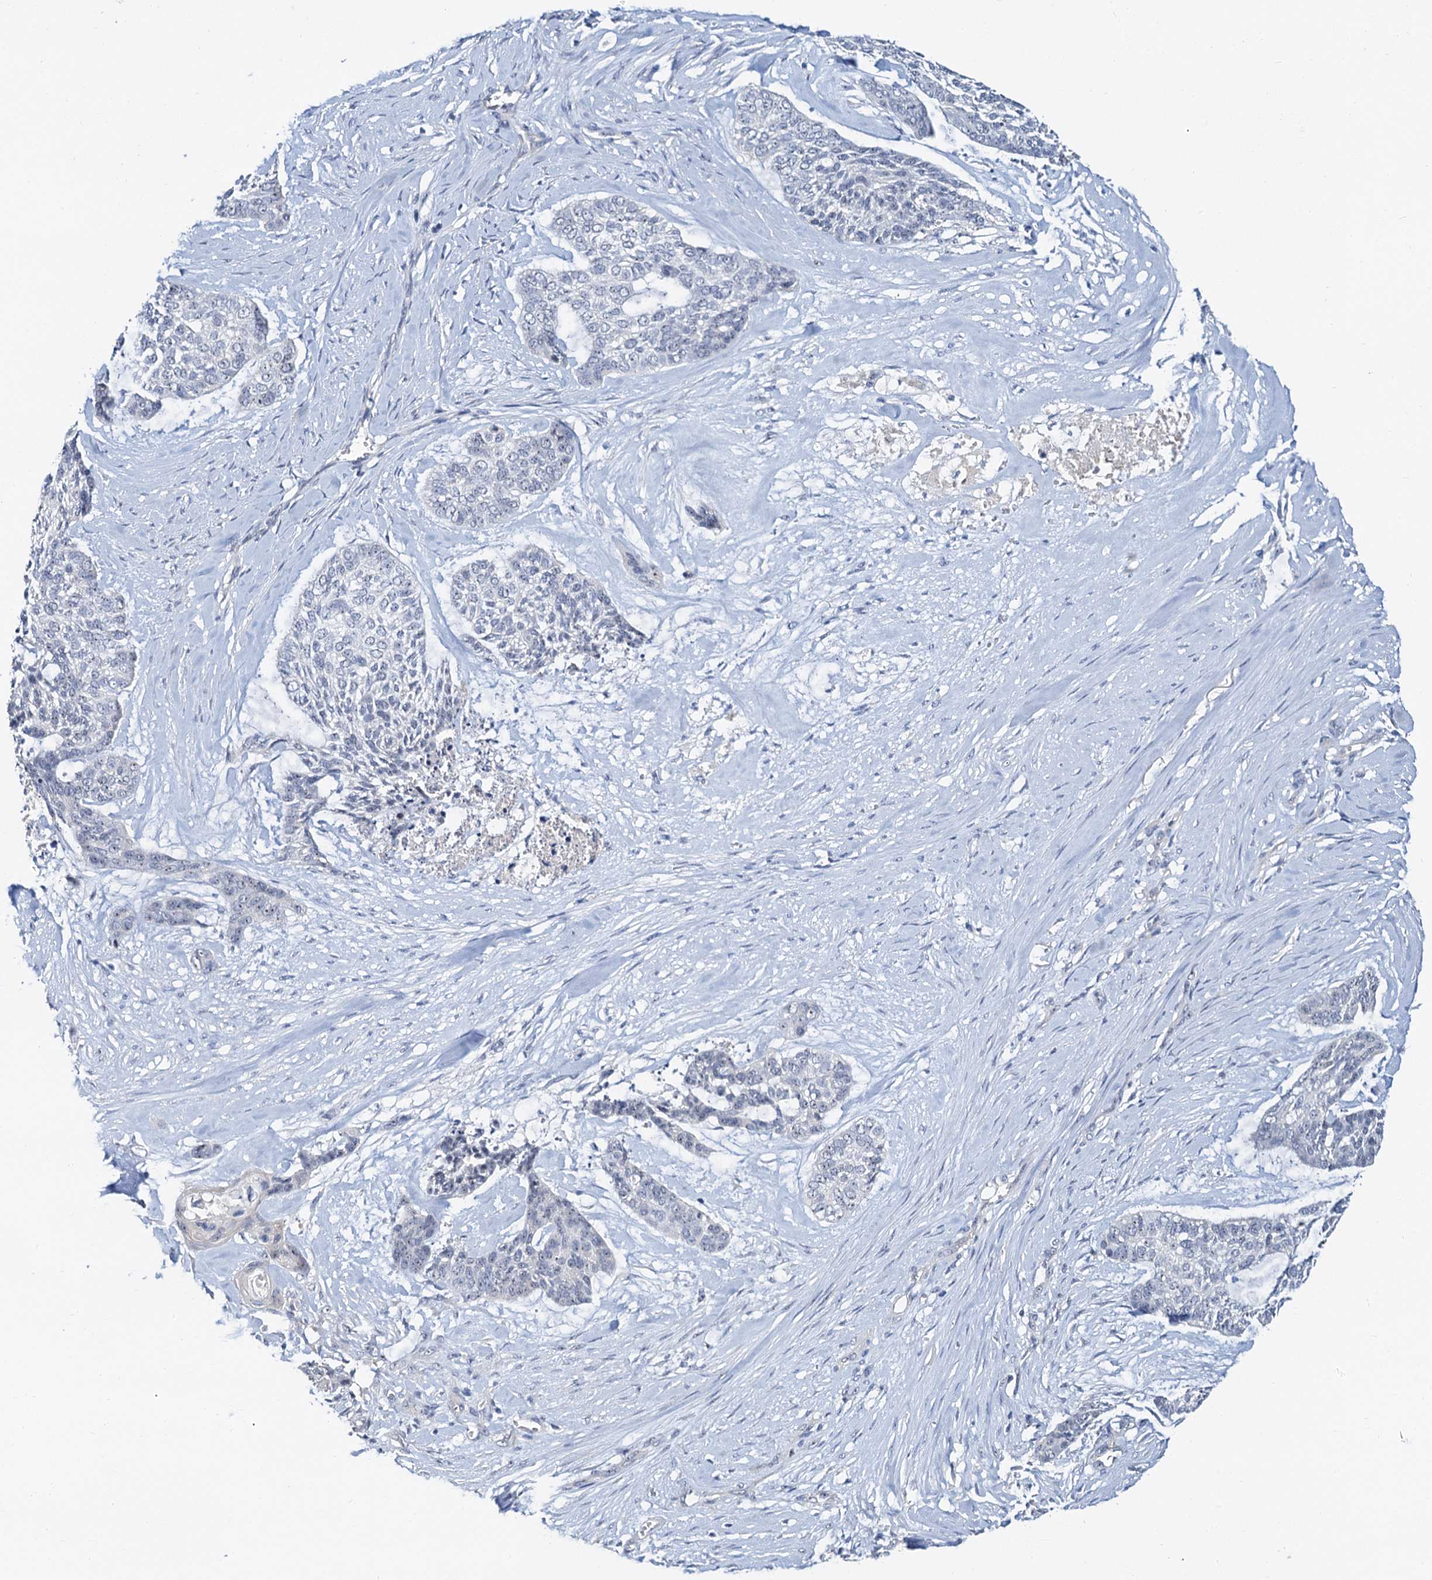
{"staining": {"intensity": "negative", "quantity": "none", "location": "none"}, "tissue": "skin cancer", "cell_type": "Tumor cells", "image_type": "cancer", "snomed": [{"axis": "morphology", "description": "Basal cell carcinoma"}, {"axis": "topography", "description": "Skin"}], "caption": "High power microscopy photomicrograph of an IHC histopathology image of skin cancer (basal cell carcinoma), revealing no significant positivity in tumor cells.", "gene": "NOP2", "patient": {"sex": "female", "age": 64}}